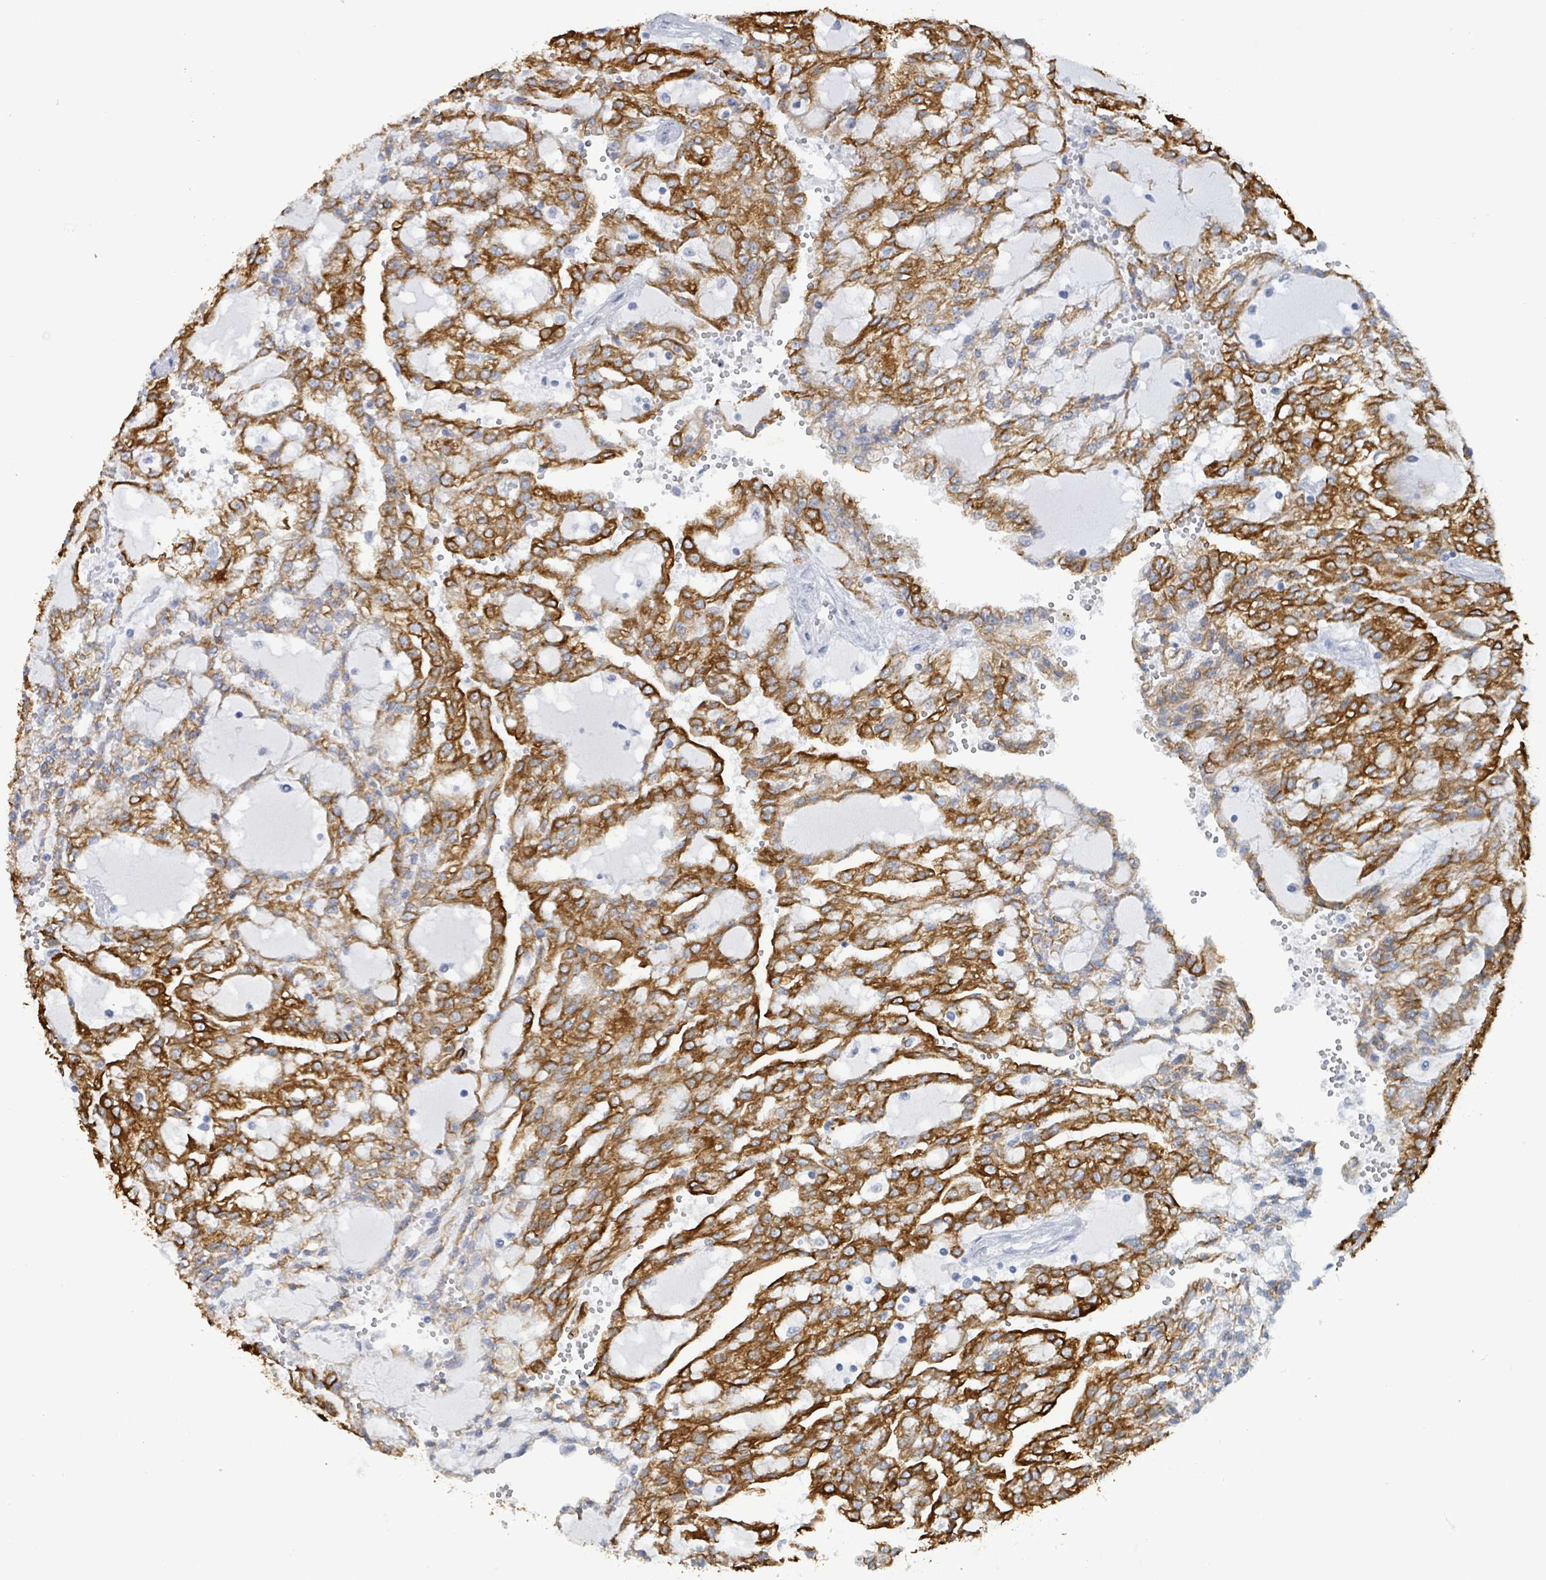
{"staining": {"intensity": "strong", "quantity": ">75%", "location": "cytoplasmic/membranous"}, "tissue": "renal cancer", "cell_type": "Tumor cells", "image_type": "cancer", "snomed": [{"axis": "morphology", "description": "Adenocarcinoma, NOS"}, {"axis": "topography", "description": "Kidney"}], "caption": "A high-resolution photomicrograph shows immunohistochemistry (IHC) staining of renal cancer (adenocarcinoma), which demonstrates strong cytoplasmic/membranous staining in about >75% of tumor cells. (brown staining indicates protein expression, while blue staining denotes nuclei).", "gene": "KRT8", "patient": {"sex": "male", "age": 63}}